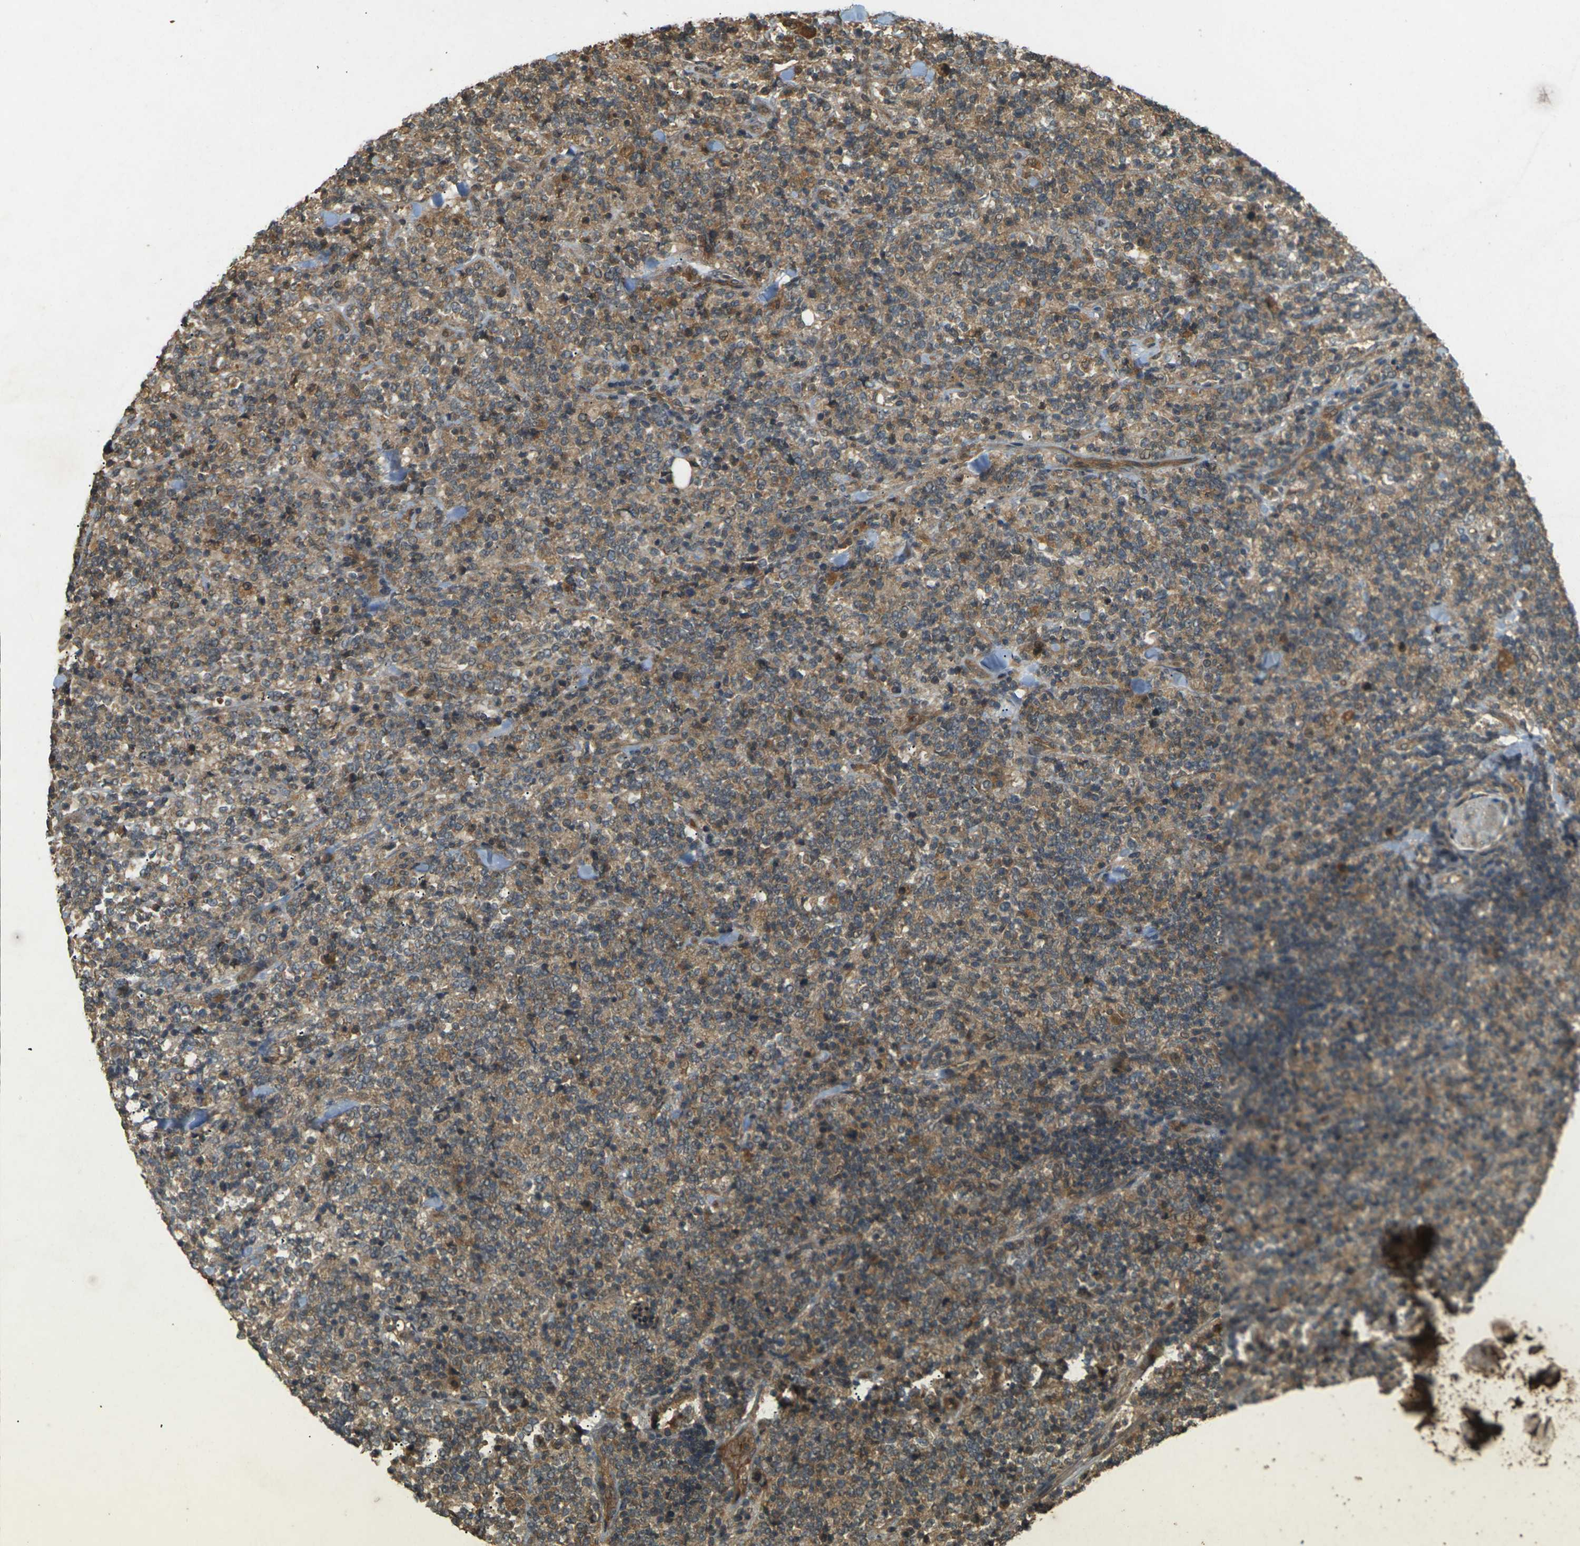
{"staining": {"intensity": "moderate", "quantity": ">75%", "location": "cytoplasmic/membranous"}, "tissue": "lymphoma", "cell_type": "Tumor cells", "image_type": "cancer", "snomed": [{"axis": "morphology", "description": "Malignant lymphoma, non-Hodgkin's type, High grade"}, {"axis": "topography", "description": "Soft tissue"}], "caption": "High-grade malignant lymphoma, non-Hodgkin's type stained with DAB immunohistochemistry demonstrates medium levels of moderate cytoplasmic/membranous expression in approximately >75% of tumor cells.", "gene": "TAP1", "patient": {"sex": "male", "age": 18}}